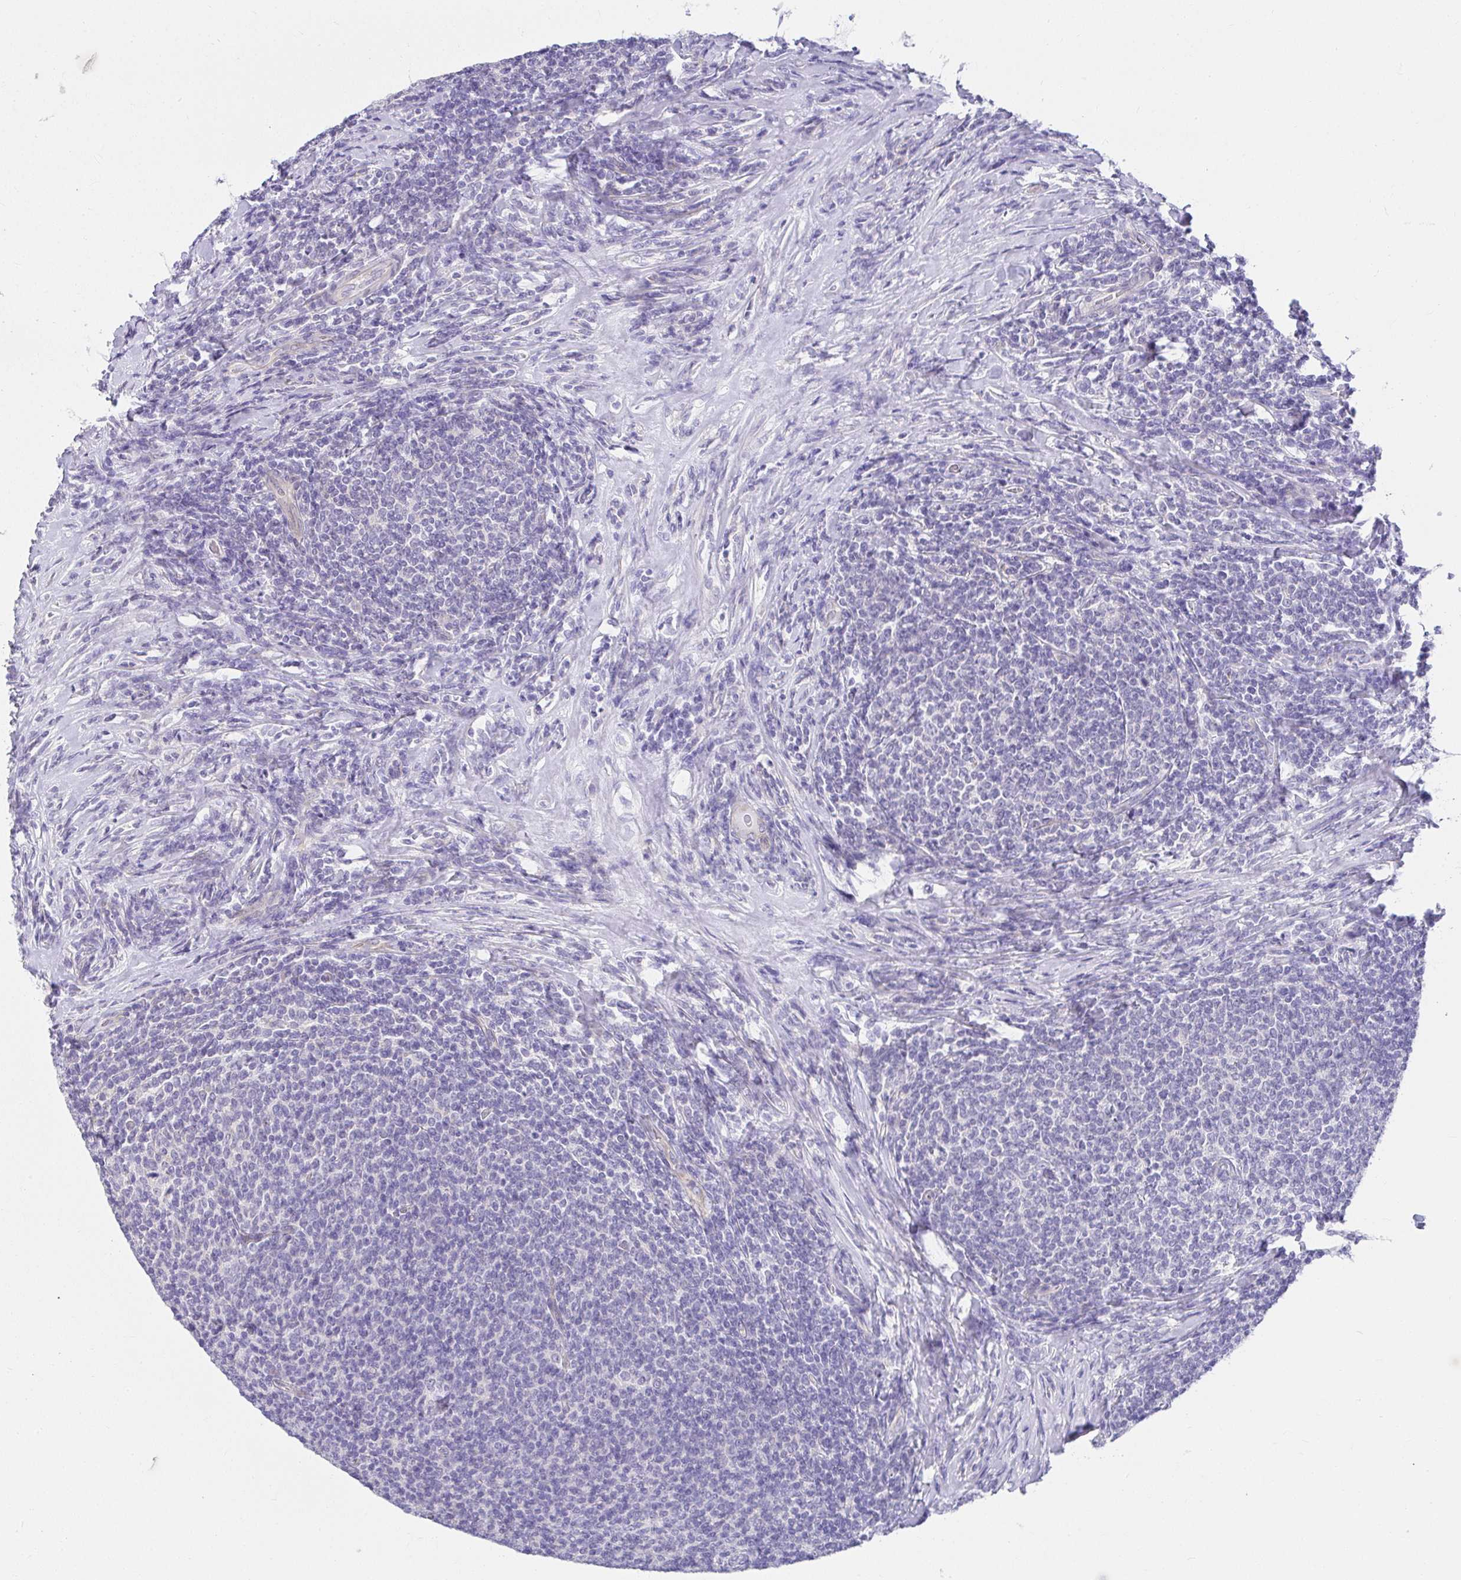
{"staining": {"intensity": "negative", "quantity": "none", "location": "none"}, "tissue": "lymphoma", "cell_type": "Tumor cells", "image_type": "cancer", "snomed": [{"axis": "morphology", "description": "Malignant lymphoma, non-Hodgkin's type, Low grade"}, {"axis": "topography", "description": "Lymph node"}], "caption": "Immunohistochemical staining of human lymphoma reveals no significant staining in tumor cells.", "gene": "VGLL1", "patient": {"sex": "male", "age": 52}}